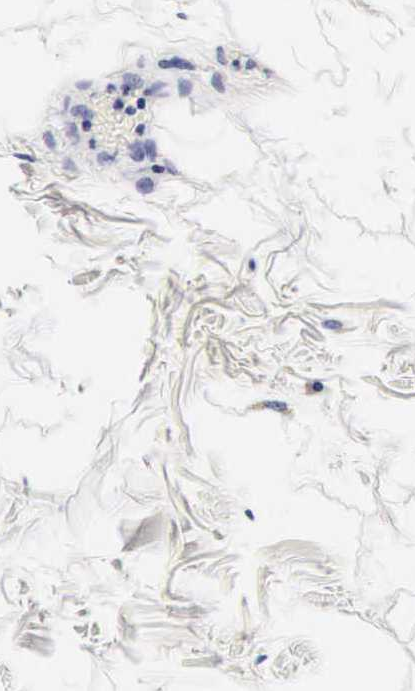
{"staining": {"intensity": "negative", "quantity": "none", "location": "none"}, "tissue": "stomach", "cell_type": "Glandular cells", "image_type": "normal", "snomed": [{"axis": "morphology", "description": "Normal tissue, NOS"}, {"axis": "topography", "description": "Stomach, lower"}], "caption": "Immunohistochemistry micrograph of benign human stomach stained for a protein (brown), which demonstrates no expression in glandular cells. (Brightfield microscopy of DAB IHC at high magnification).", "gene": "RNASE6", "patient": {"sex": "male", "age": 58}}